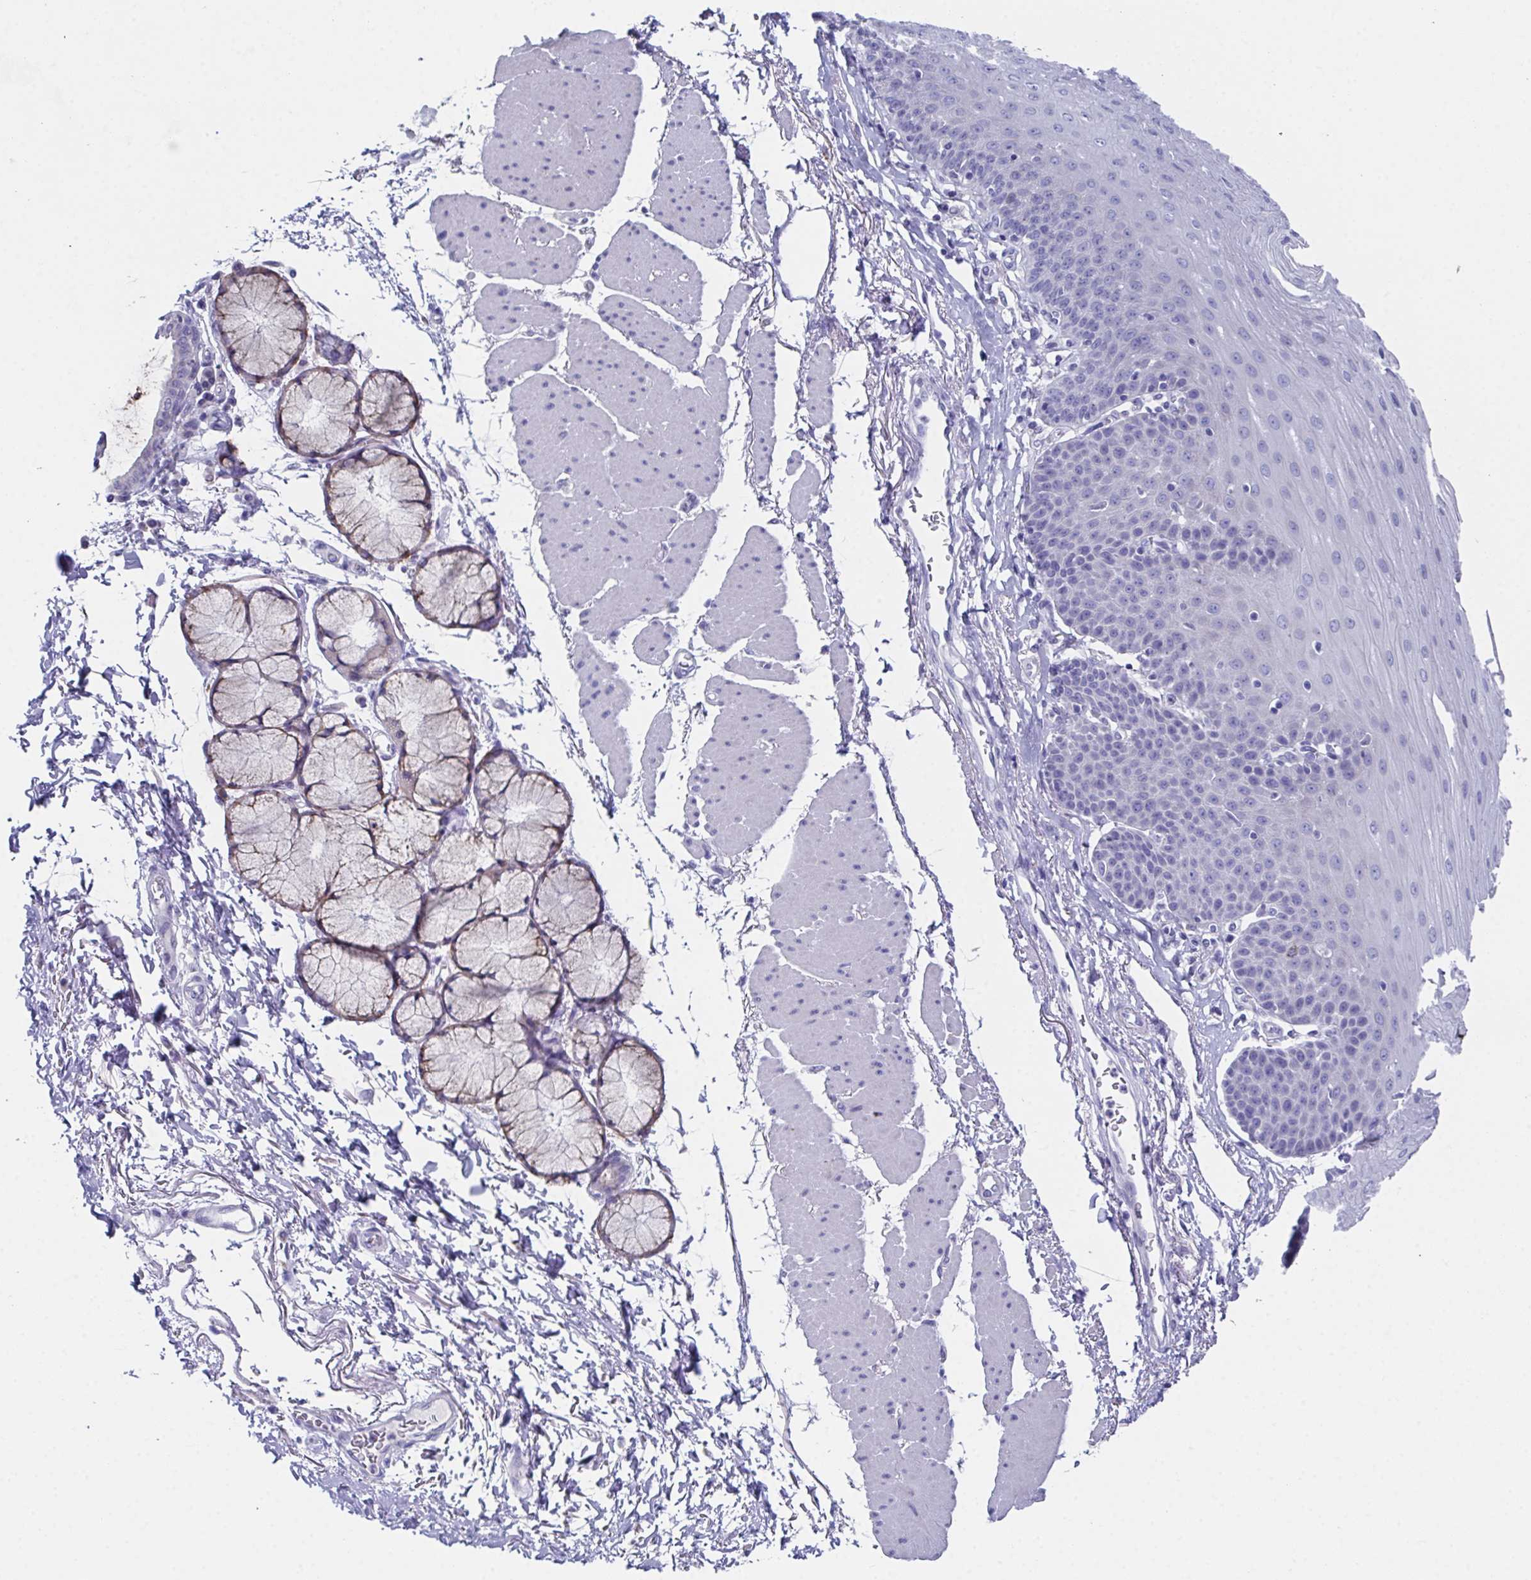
{"staining": {"intensity": "negative", "quantity": "none", "location": "none"}, "tissue": "esophagus", "cell_type": "Squamous epithelial cells", "image_type": "normal", "snomed": [{"axis": "morphology", "description": "Normal tissue, NOS"}, {"axis": "topography", "description": "Esophagus"}], "caption": "Protein analysis of unremarkable esophagus reveals no significant staining in squamous epithelial cells.", "gene": "SSC4D", "patient": {"sex": "female", "age": 81}}